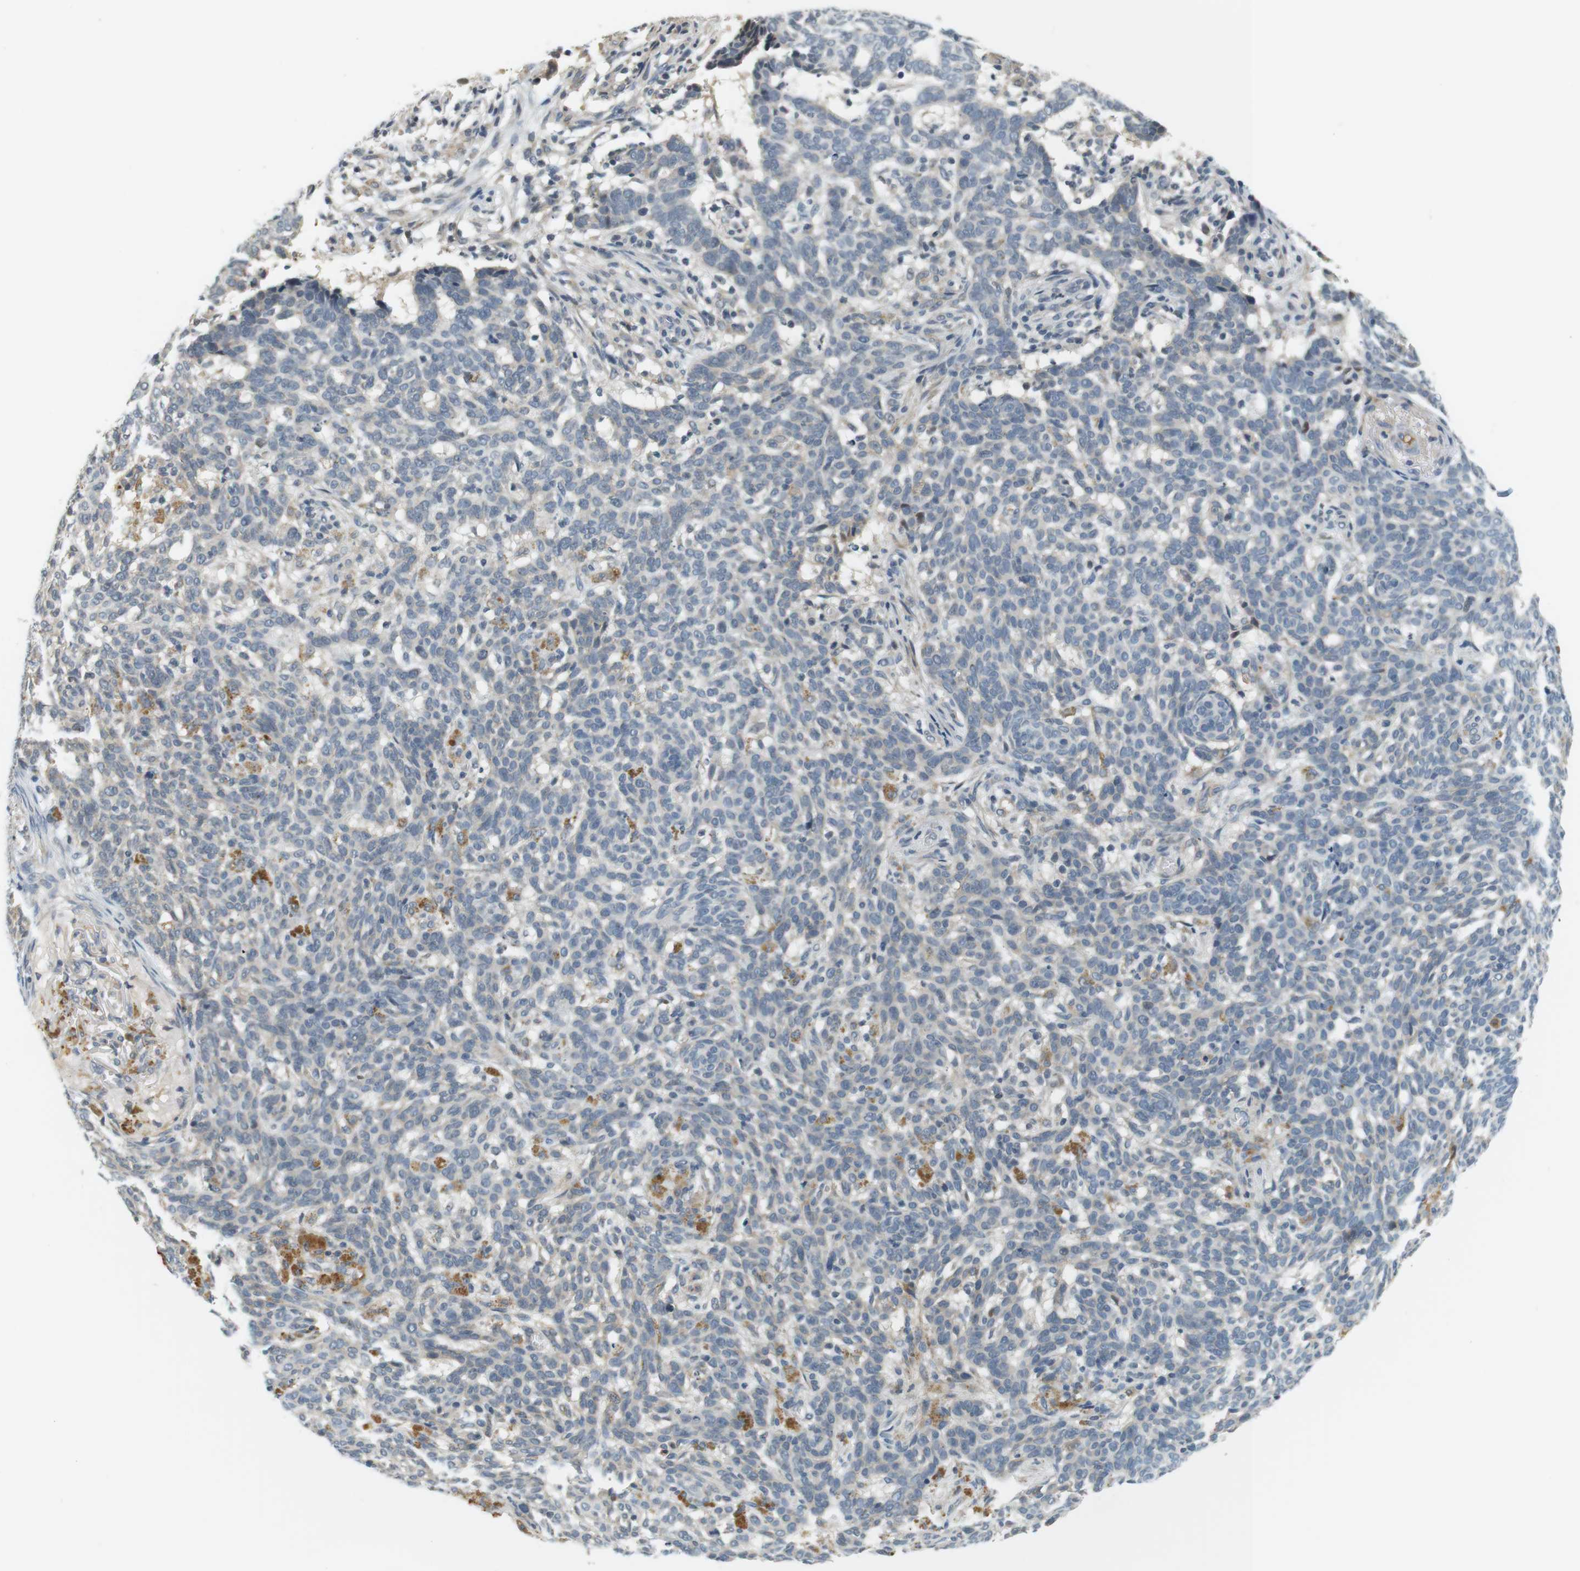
{"staining": {"intensity": "negative", "quantity": "none", "location": "none"}, "tissue": "skin cancer", "cell_type": "Tumor cells", "image_type": "cancer", "snomed": [{"axis": "morphology", "description": "Basal cell carcinoma"}, {"axis": "topography", "description": "Skin"}], "caption": "High magnification brightfield microscopy of skin cancer (basal cell carcinoma) stained with DAB (brown) and counterstained with hematoxylin (blue): tumor cells show no significant positivity.", "gene": "WNT7A", "patient": {"sex": "male", "age": 85}}